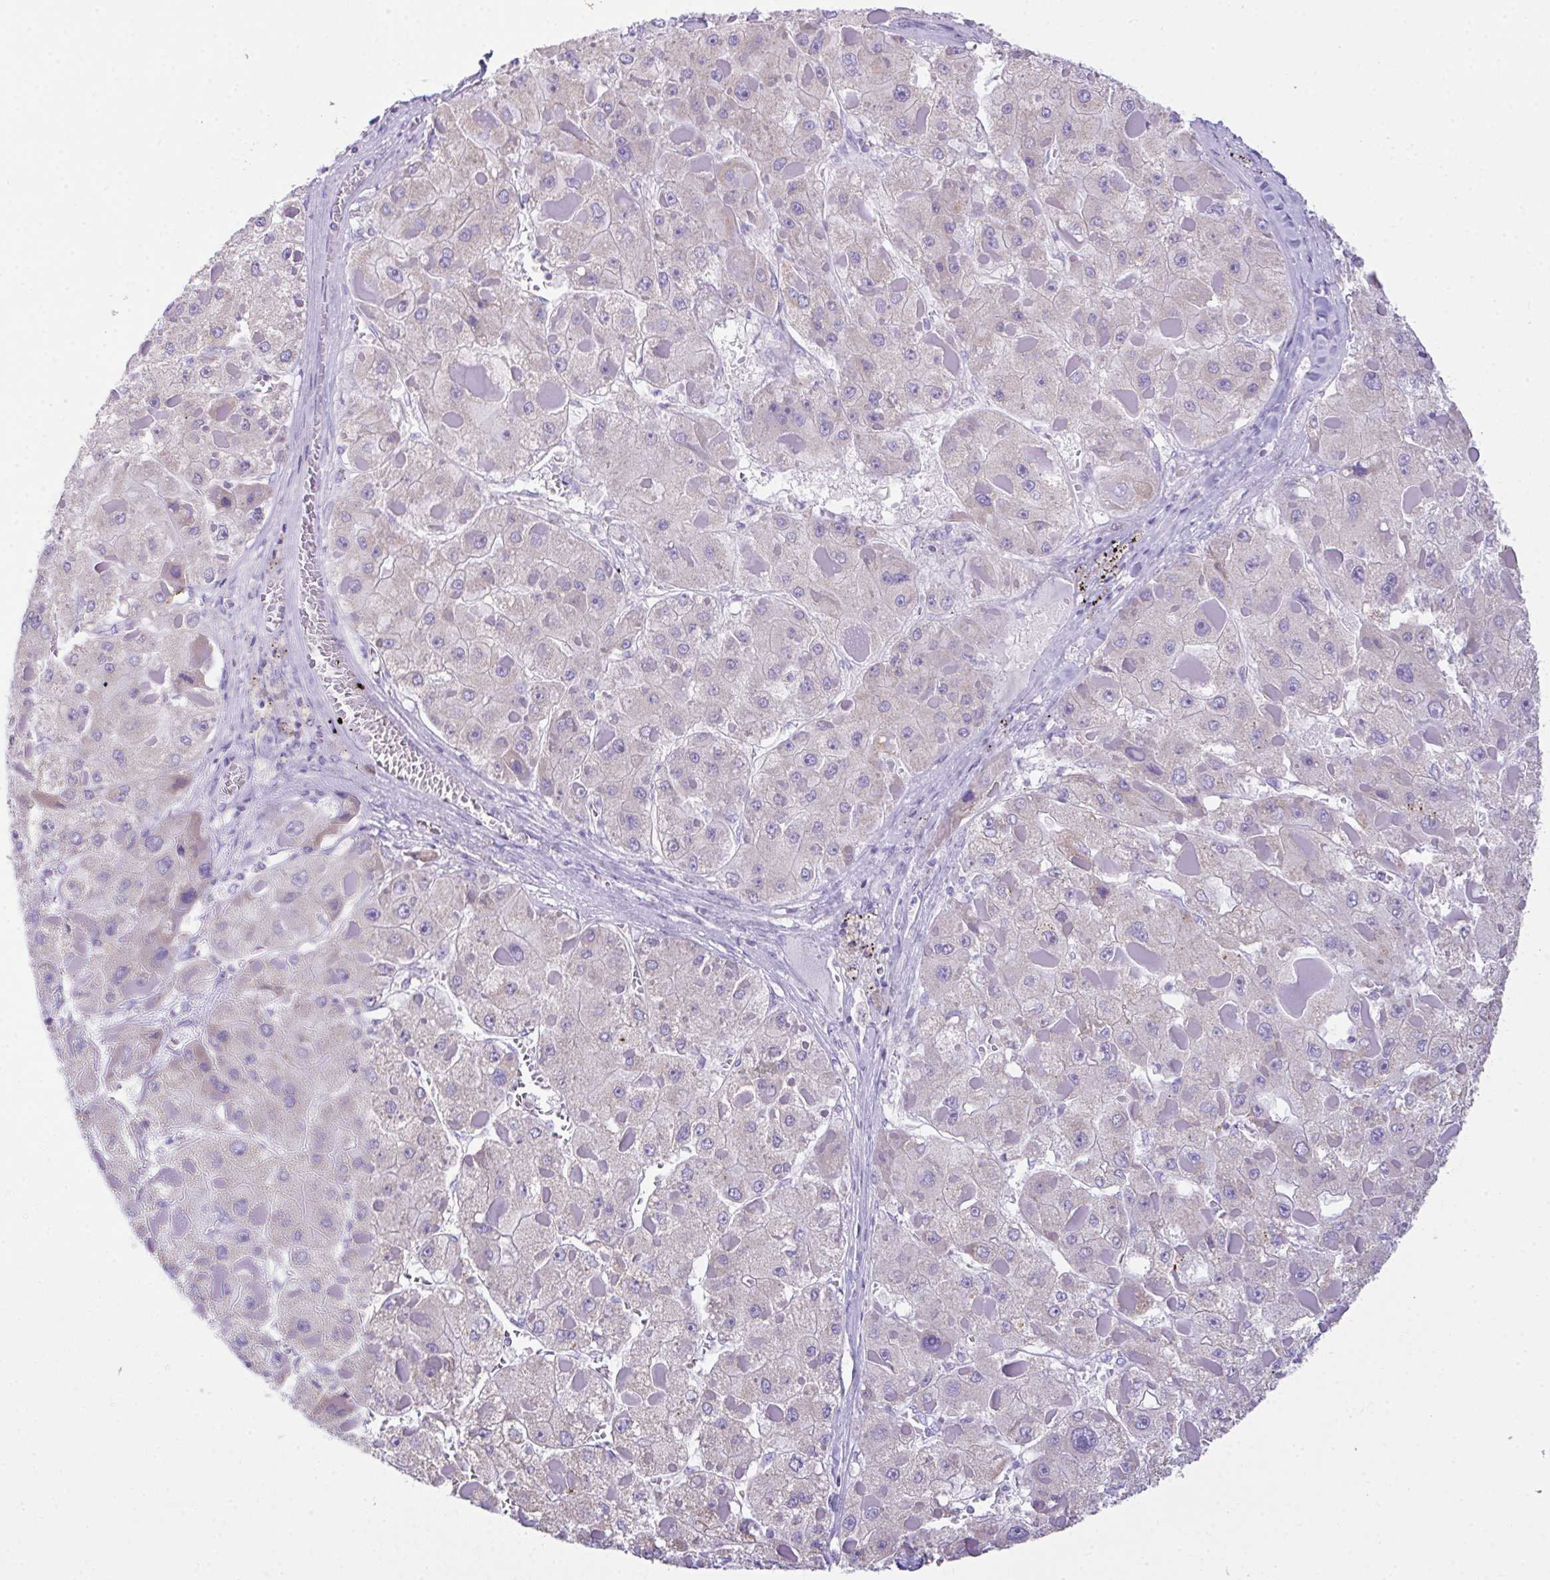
{"staining": {"intensity": "negative", "quantity": "none", "location": "none"}, "tissue": "liver cancer", "cell_type": "Tumor cells", "image_type": "cancer", "snomed": [{"axis": "morphology", "description": "Carcinoma, Hepatocellular, NOS"}, {"axis": "topography", "description": "Liver"}], "caption": "A high-resolution histopathology image shows IHC staining of liver cancer, which shows no significant expression in tumor cells.", "gene": "NLRP8", "patient": {"sex": "female", "age": 73}}